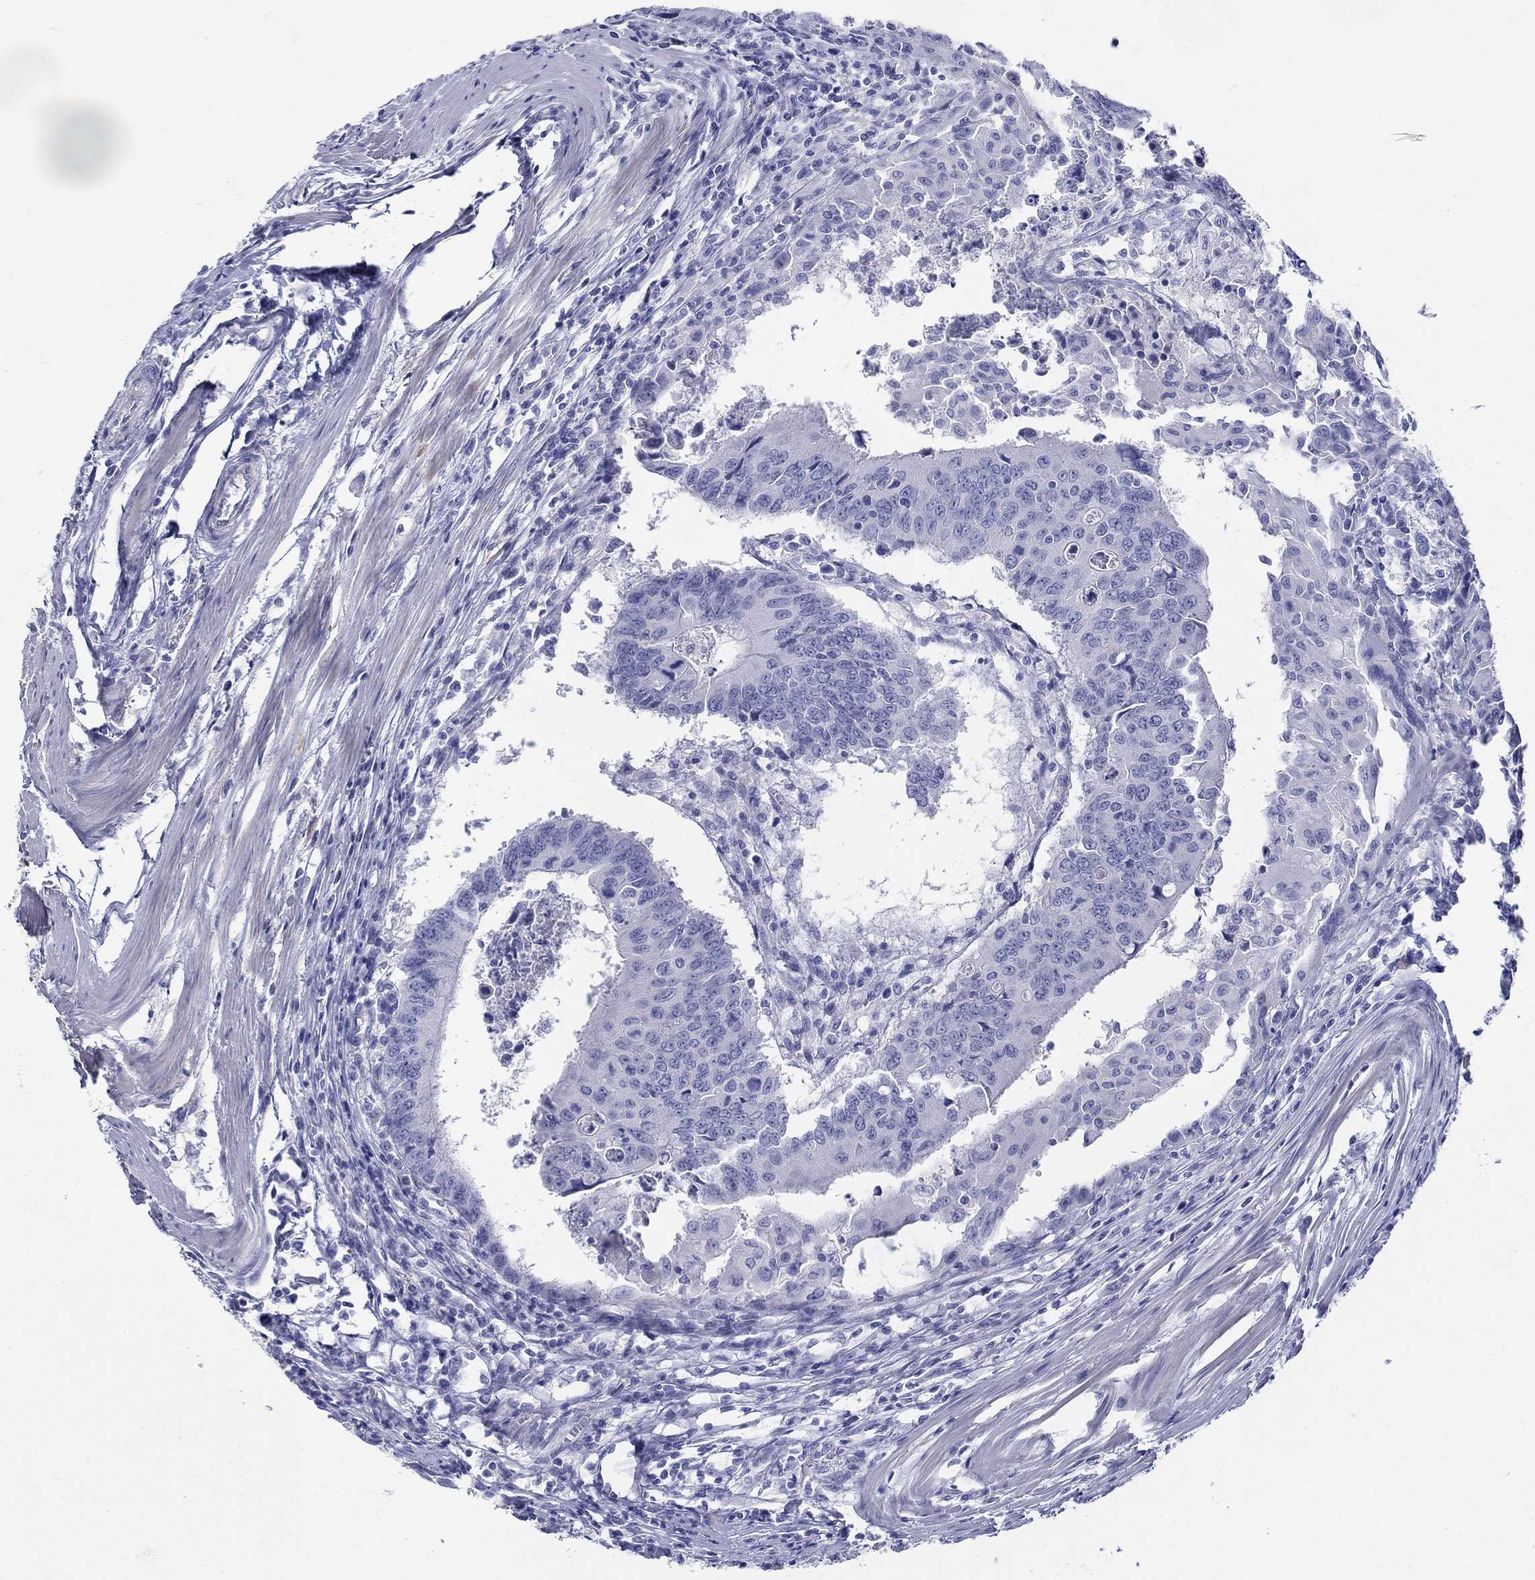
{"staining": {"intensity": "negative", "quantity": "none", "location": "none"}, "tissue": "colorectal cancer", "cell_type": "Tumor cells", "image_type": "cancer", "snomed": [{"axis": "morphology", "description": "Adenocarcinoma, NOS"}, {"axis": "topography", "description": "Rectum"}], "caption": "Image shows no significant protein staining in tumor cells of colorectal cancer (adenocarcinoma).", "gene": "CRYGS", "patient": {"sex": "male", "age": 67}}